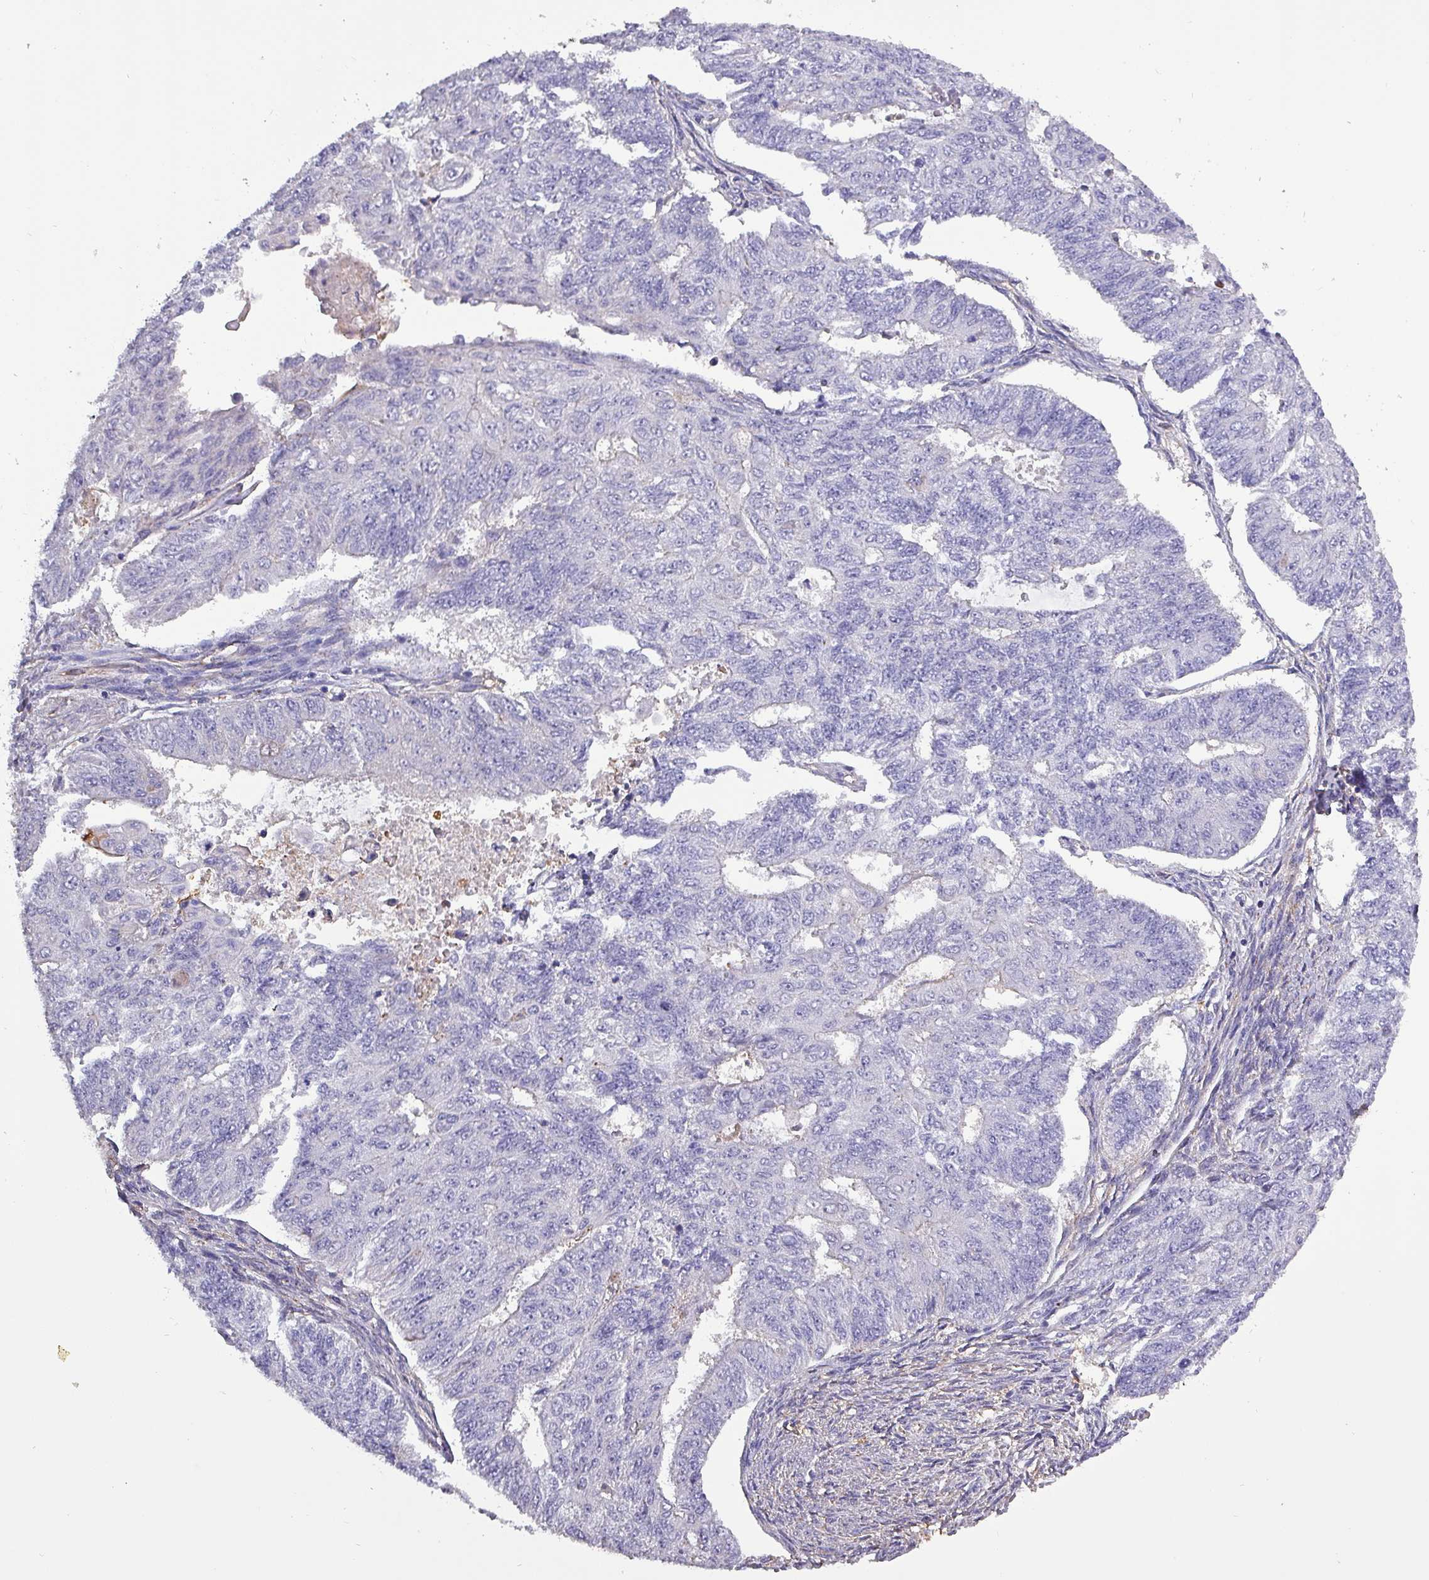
{"staining": {"intensity": "negative", "quantity": "none", "location": "none"}, "tissue": "endometrial cancer", "cell_type": "Tumor cells", "image_type": "cancer", "snomed": [{"axis": "morphology", "description": "Adenocarcinoma, NOS"}, {"axis": "topography", "description": "Endometrium"}], "caption": "An immunohistochemistry (IHC) histopathology image of adenocarcinoma (endometrial) is shown. There is no staining in tumor cells of adenocarcinoma (endometrial). (Brightfield microscopy of DAB (3,3'-diaminobenzidine) immunohistochemistry at high magnification).", "gene": "HTRA4", "patient": {"sex": "female", "age": 32}}